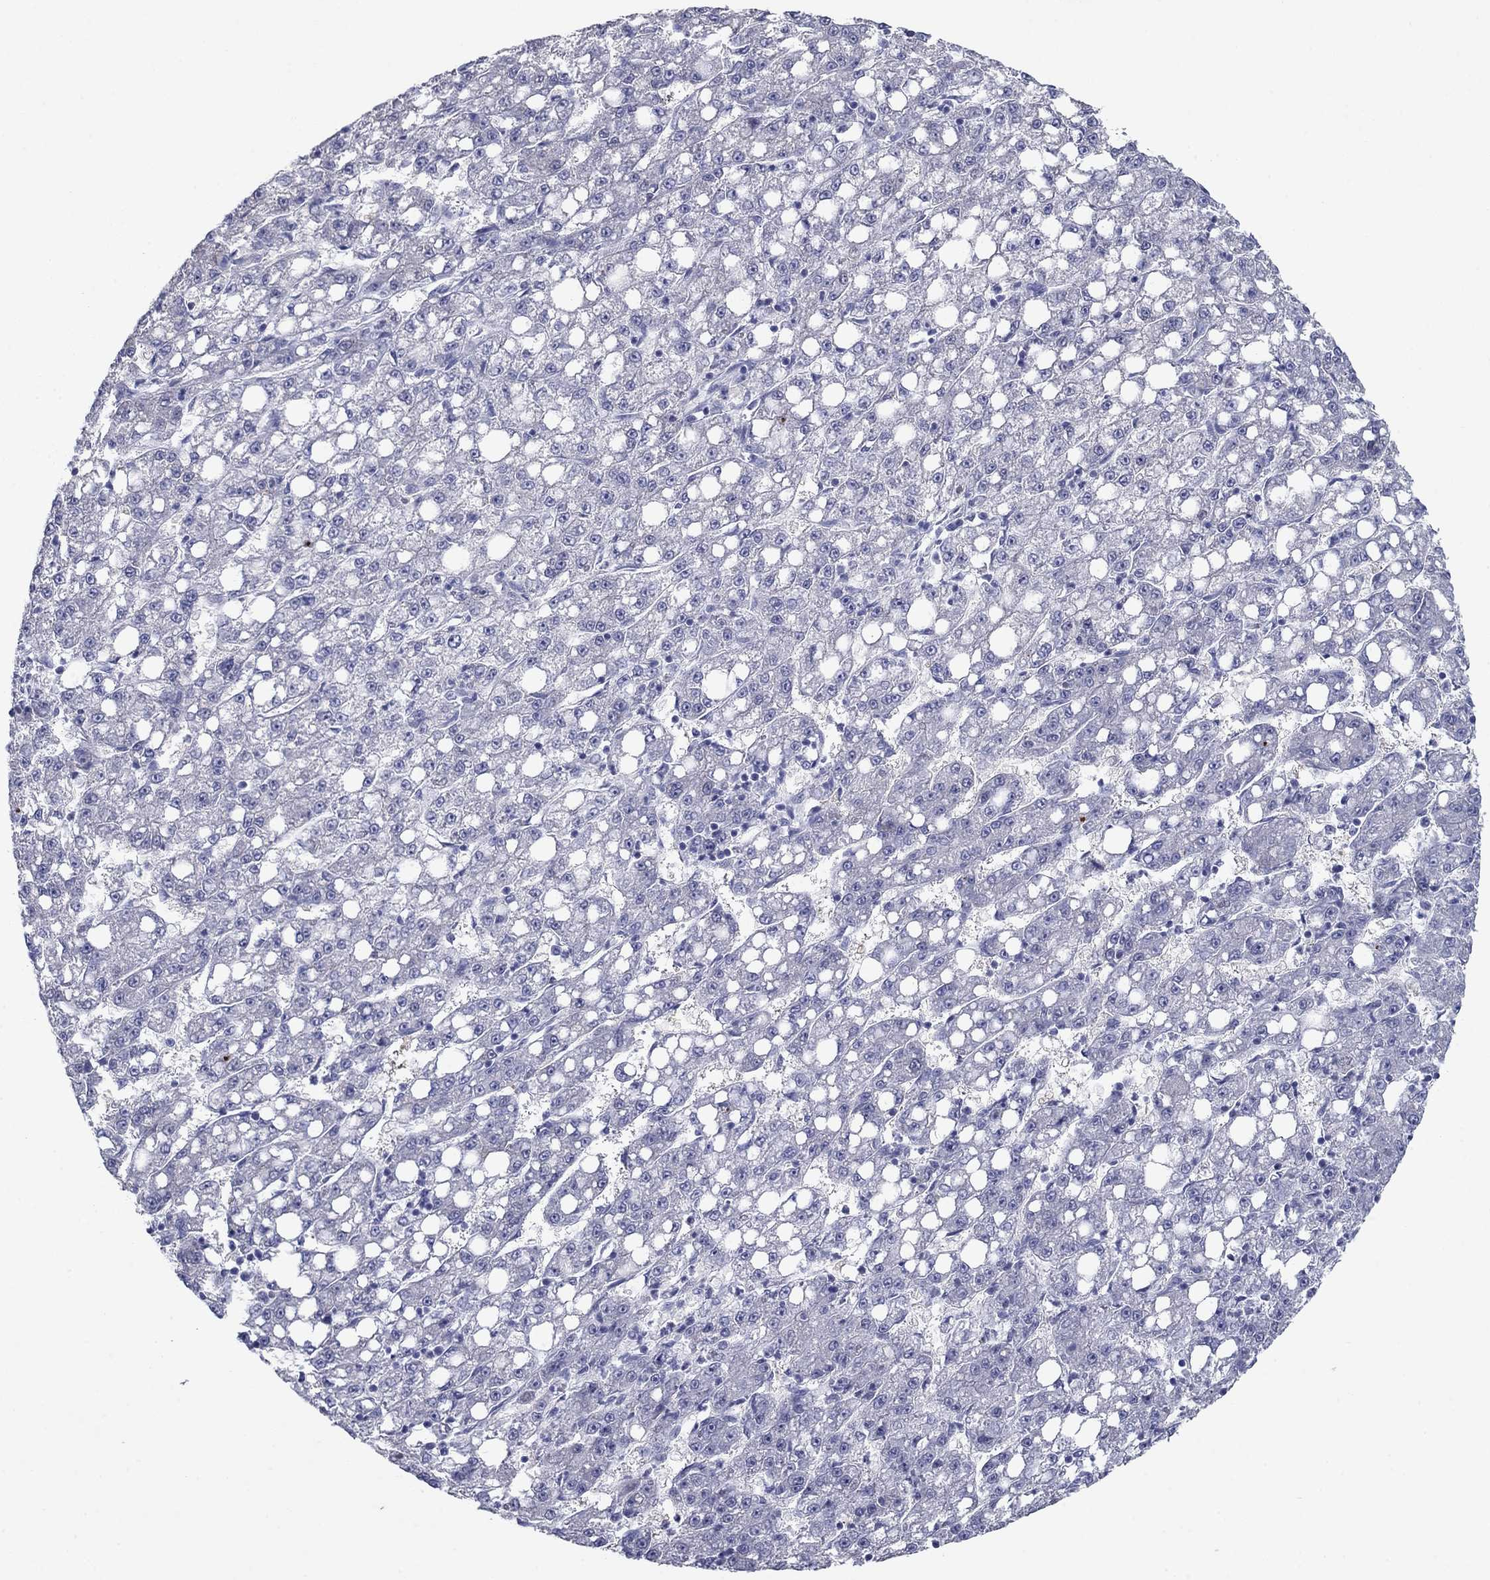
{"staining": {"intensity": "negative", "quantity": "none", "location": "none"}, "tissue": "liver cancer", "cell_type": "Tumor cells", "image_type": "cancer", "snomed": [{"axis": "morphology", "description": "Carcinoma, Hepatocellular, NOS"}, {"axis": "topography", "description": "Liver"}], "caption": "DAB (3,3'-diaminobenzidine) immunohistochemical staining of liver cancer shows no significant staining in tumor cells.", "gene": "PLS1", "patient": {"sex": "female", "age": 65}}